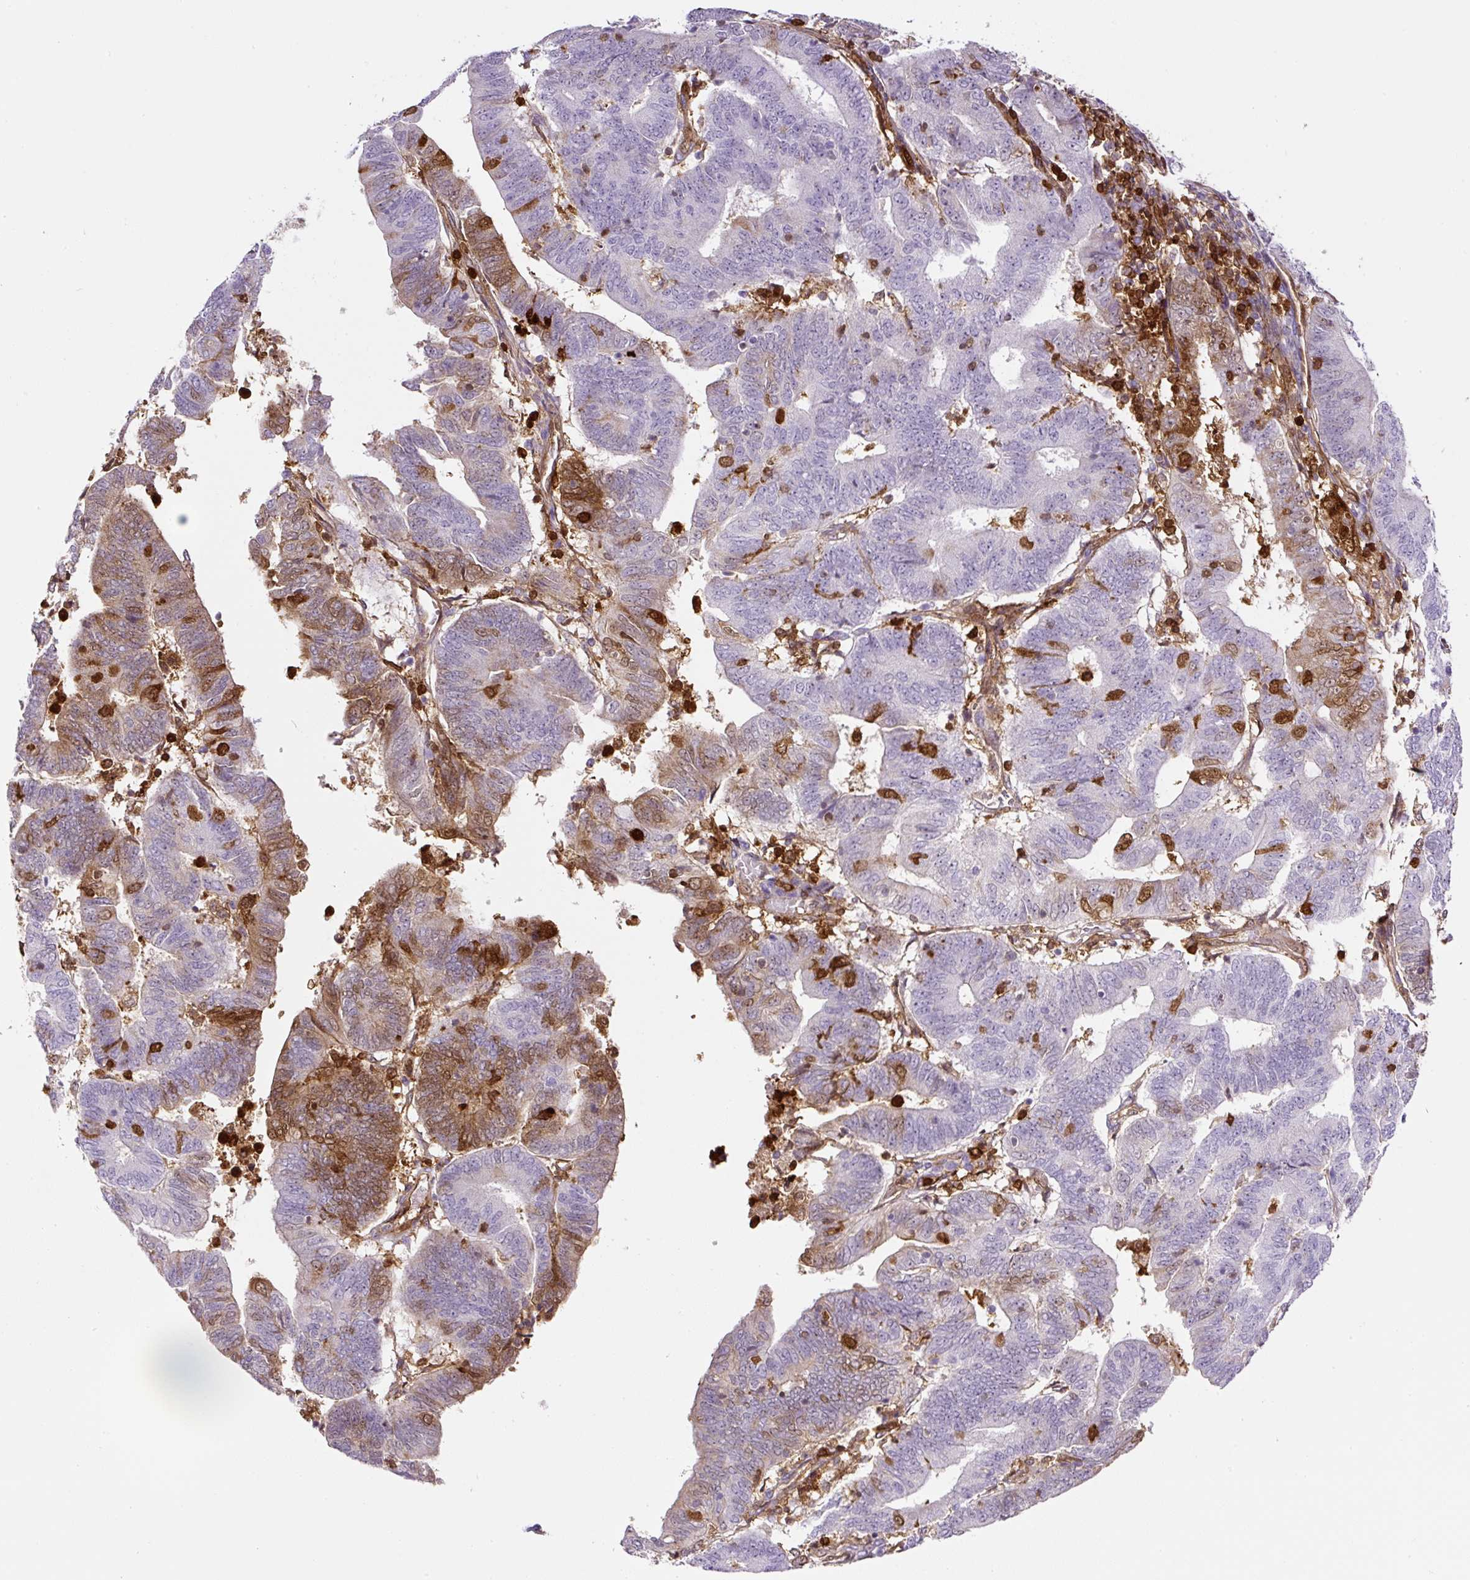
{"staining": {"intensity": "moderate", "quantity": "<25%", "location": "cytoplasmic/membranous"}, "tissue": "endometrial cancer", "cell_type": "Tumor cells", "image_type": "cancer", "snomed": [{"axis": "morphology", "description": "Adenocarcinoma, NOS"}, {"axis": "topography", "description": "Endometrium"}], "caption": "IHC (DAB (3,3'-diaminobenzidine)) staining of human endometrial cancer (adenocarcinoma) exhibits moderate cytoplasmic/membranous protein positivity in approximately <25% of tumor cells. The protein is stained brown, and the nuclei are stained in blue (DAB (3,3'-diaminobenzidine) IHC with brightfield microscopy, high magnification).", "gene": "ANXA1", "patient": {"sex": "female", "age": 70}}